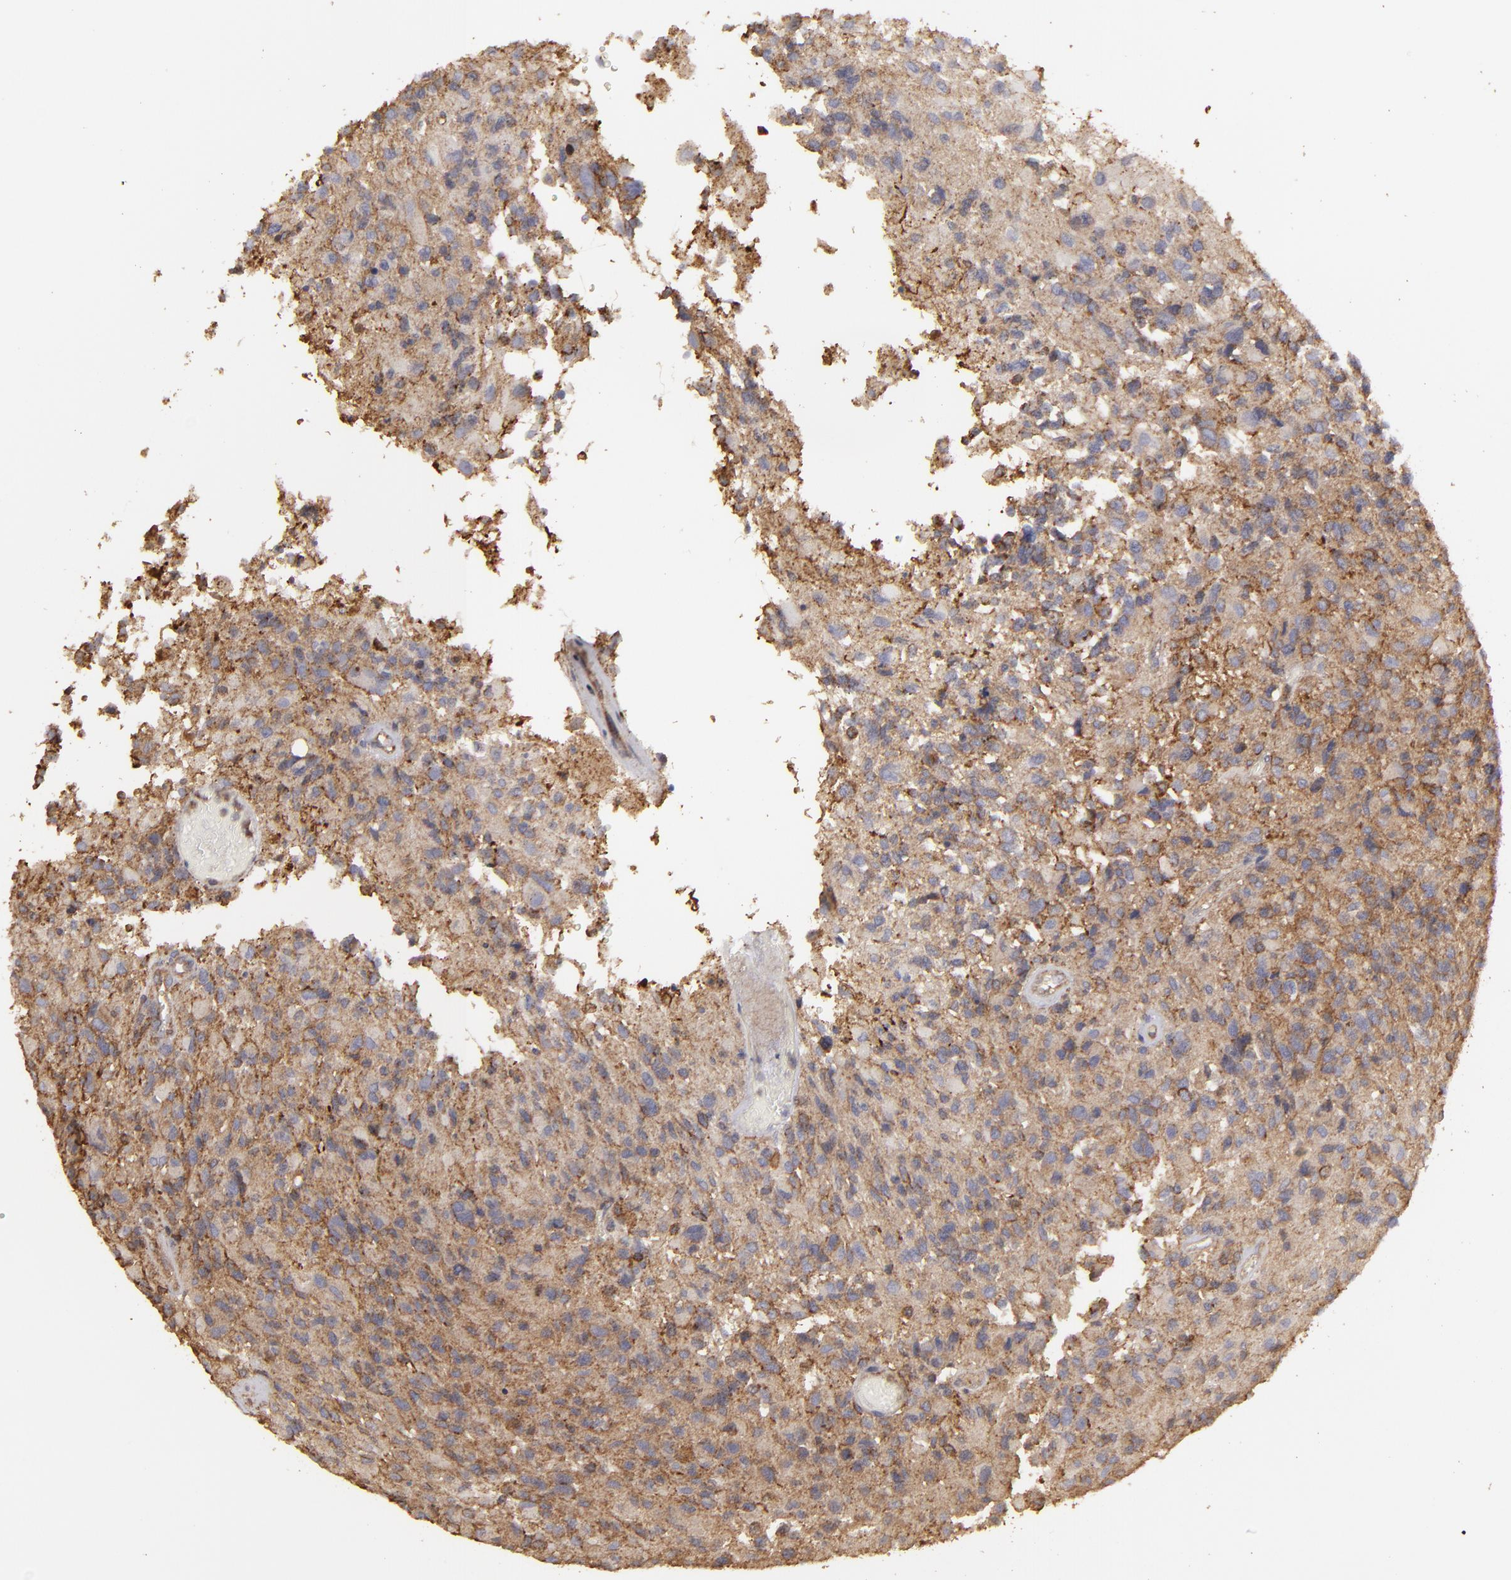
{"staining": {"intensity": "moderate", "quantity": ">75%", "location": "cytoplasmic/membranous"}, "tissue": "glioma", "cell_type": "Tumor cells", "image_type": "cancer", "snomed": [{"axis": "morphology", "description": "Glioma, malignant, High grade"}, {"axis": "topography", "description": "Brain"}], "caption": "The immunohistochemical stain labels moderate cytoplasmic/membranous expression in tumor cells of glioma tissue. (Stains: DAB (3,3'-diaminobenzidine) in brown, nuclei in blue, Microscopy: brightfield microscopy at high magnification).", "gene": "ACTB", "patient": {"sex": "male", "age": 69}}